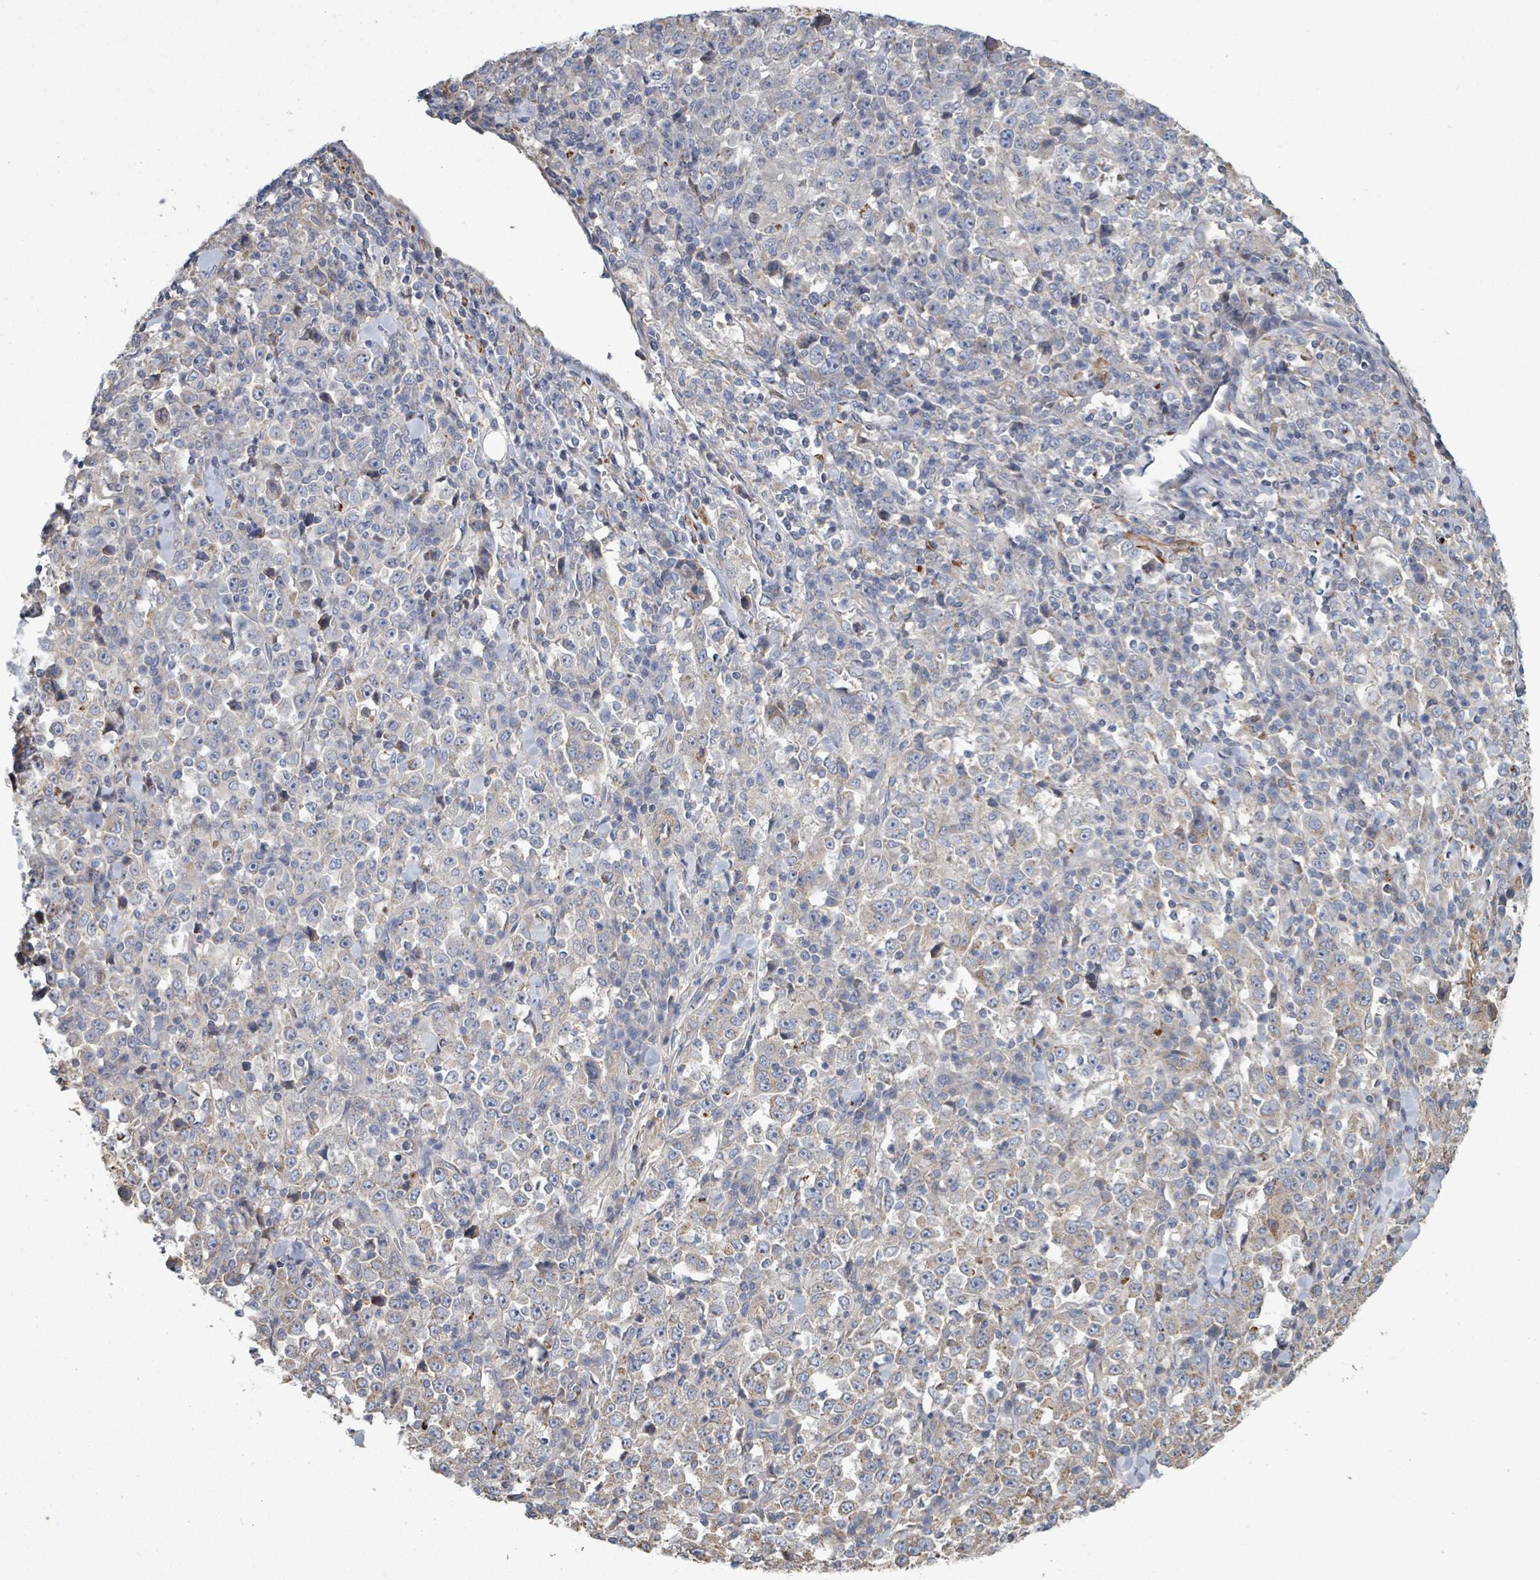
{"staining": {"intensity": "weak", "quantity": "25%-75%", "location": "cytoplasmic/membranous"}, "tissue": "stomach cancer", "cell_type": "Tumor cells", "image_type": "cancer", "snomed": [{"axis": "morphology", "description": "Normal tissue, NOS"}, {"axis": "morphology", "description": "Adenocarcinoma, NOS"}, {"axis": "topography", "description": "Stomach, upper"}, {"axis": "topography", "description": "Stomach"}], "caption": "Human adenocarcinoma (stomach) stained with a brown dye exhibits weak cytoplasmic/membranous positive staining in about 25%-75% of tumor cells.", "gene": "ADCK1", "patient": {"sex": "male", "age": 59}}